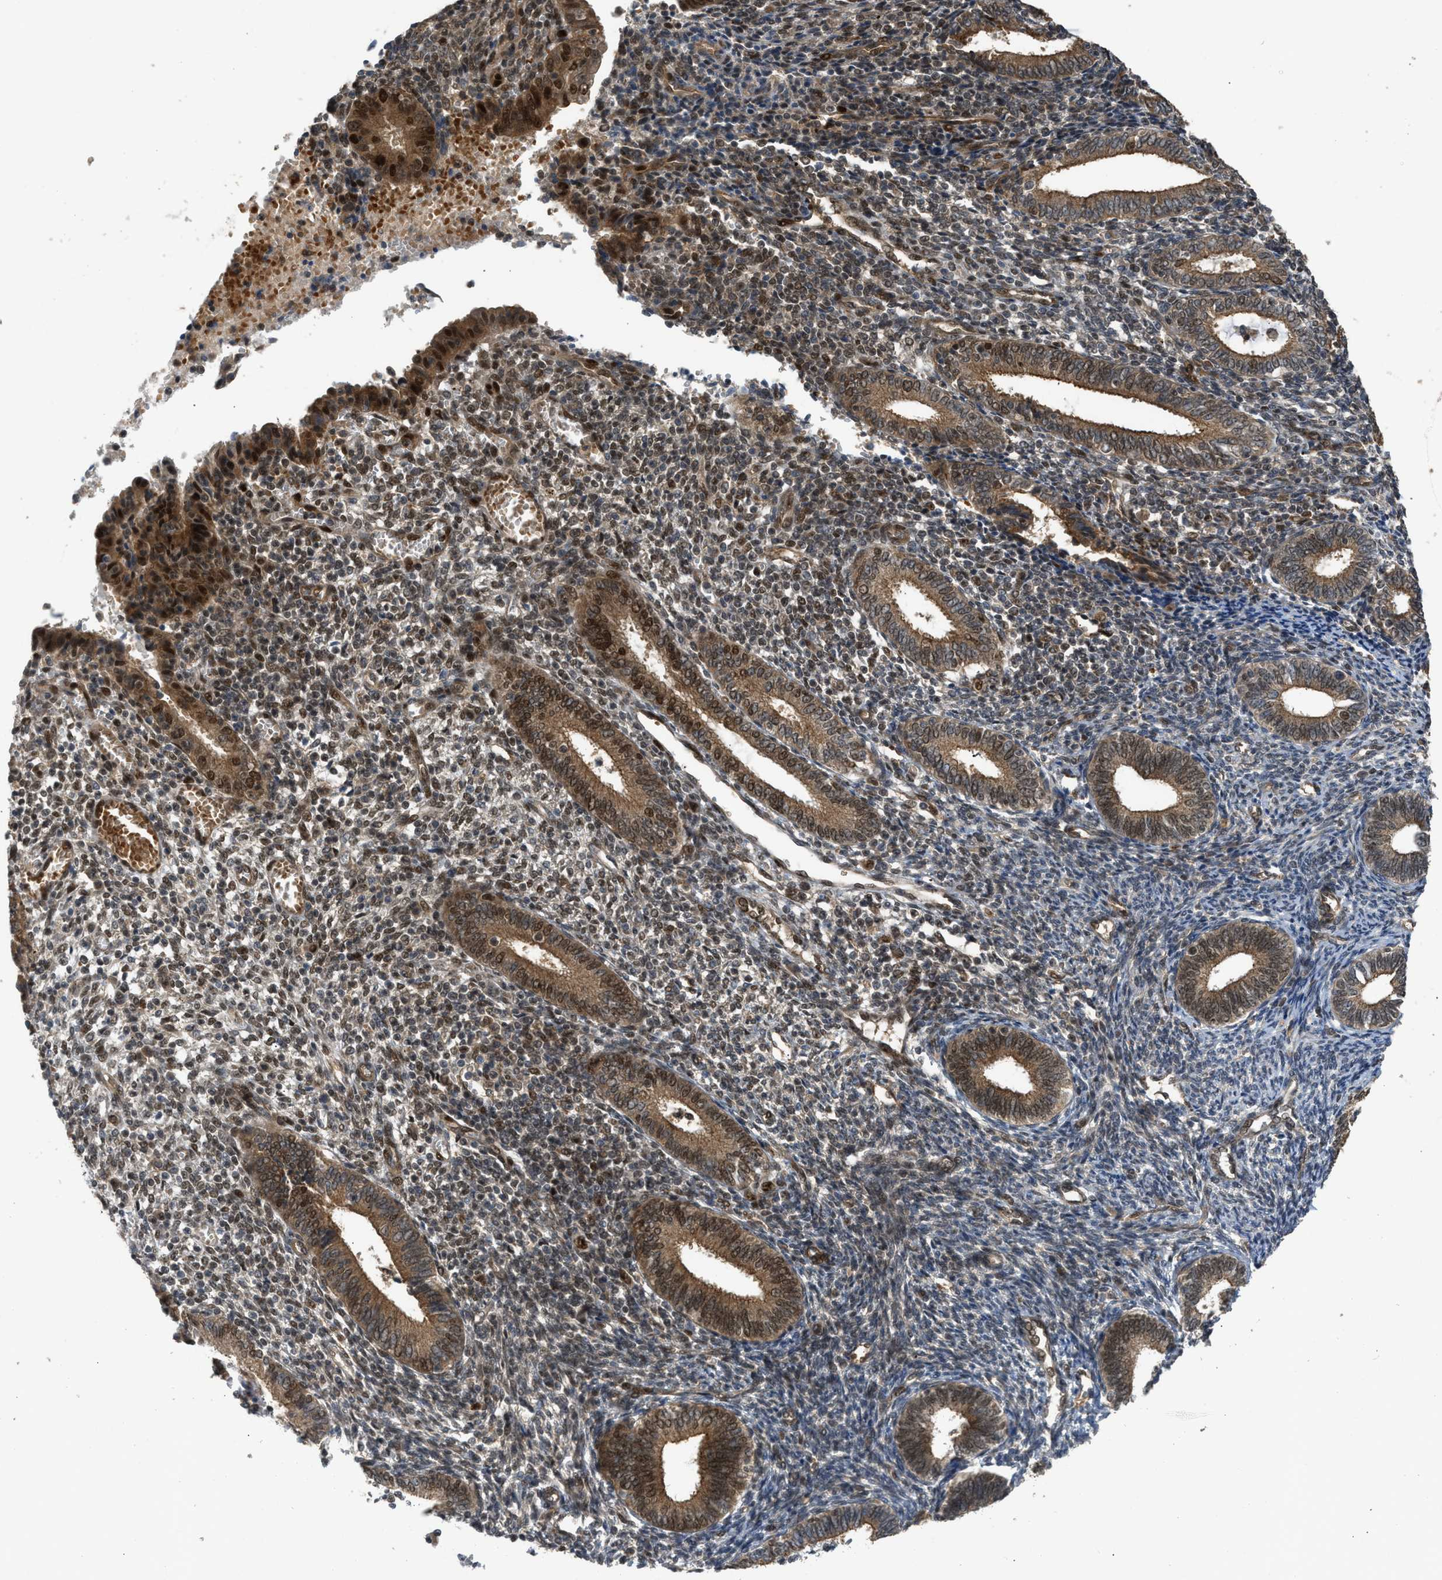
{"staining": {"intensity": "strong", "quantity": "25%-75%", "location": "cytoplasmic/membranous,nuclear"}, "tissue": "endometrium", "cell_type": "Cells in endometrial stroma", "image_type": "normal", "snomed": [{"axis": "morphology", "description": "Normal tissue, NOS"}, {"axis": "topography", "description": "Endometrium"}], "caption": "Cells in endometrial stroma show strong cytoplasmic/membranous,nuclear expression in about 25%-75% of cells in unremarkable endometrium. The staining was performed using DAB, with brown indicating positive protein expression. Nuclei are stained blue with hematoxylin.", "gene": "GET1", "patient": {"sex": "female", "age": 41}}